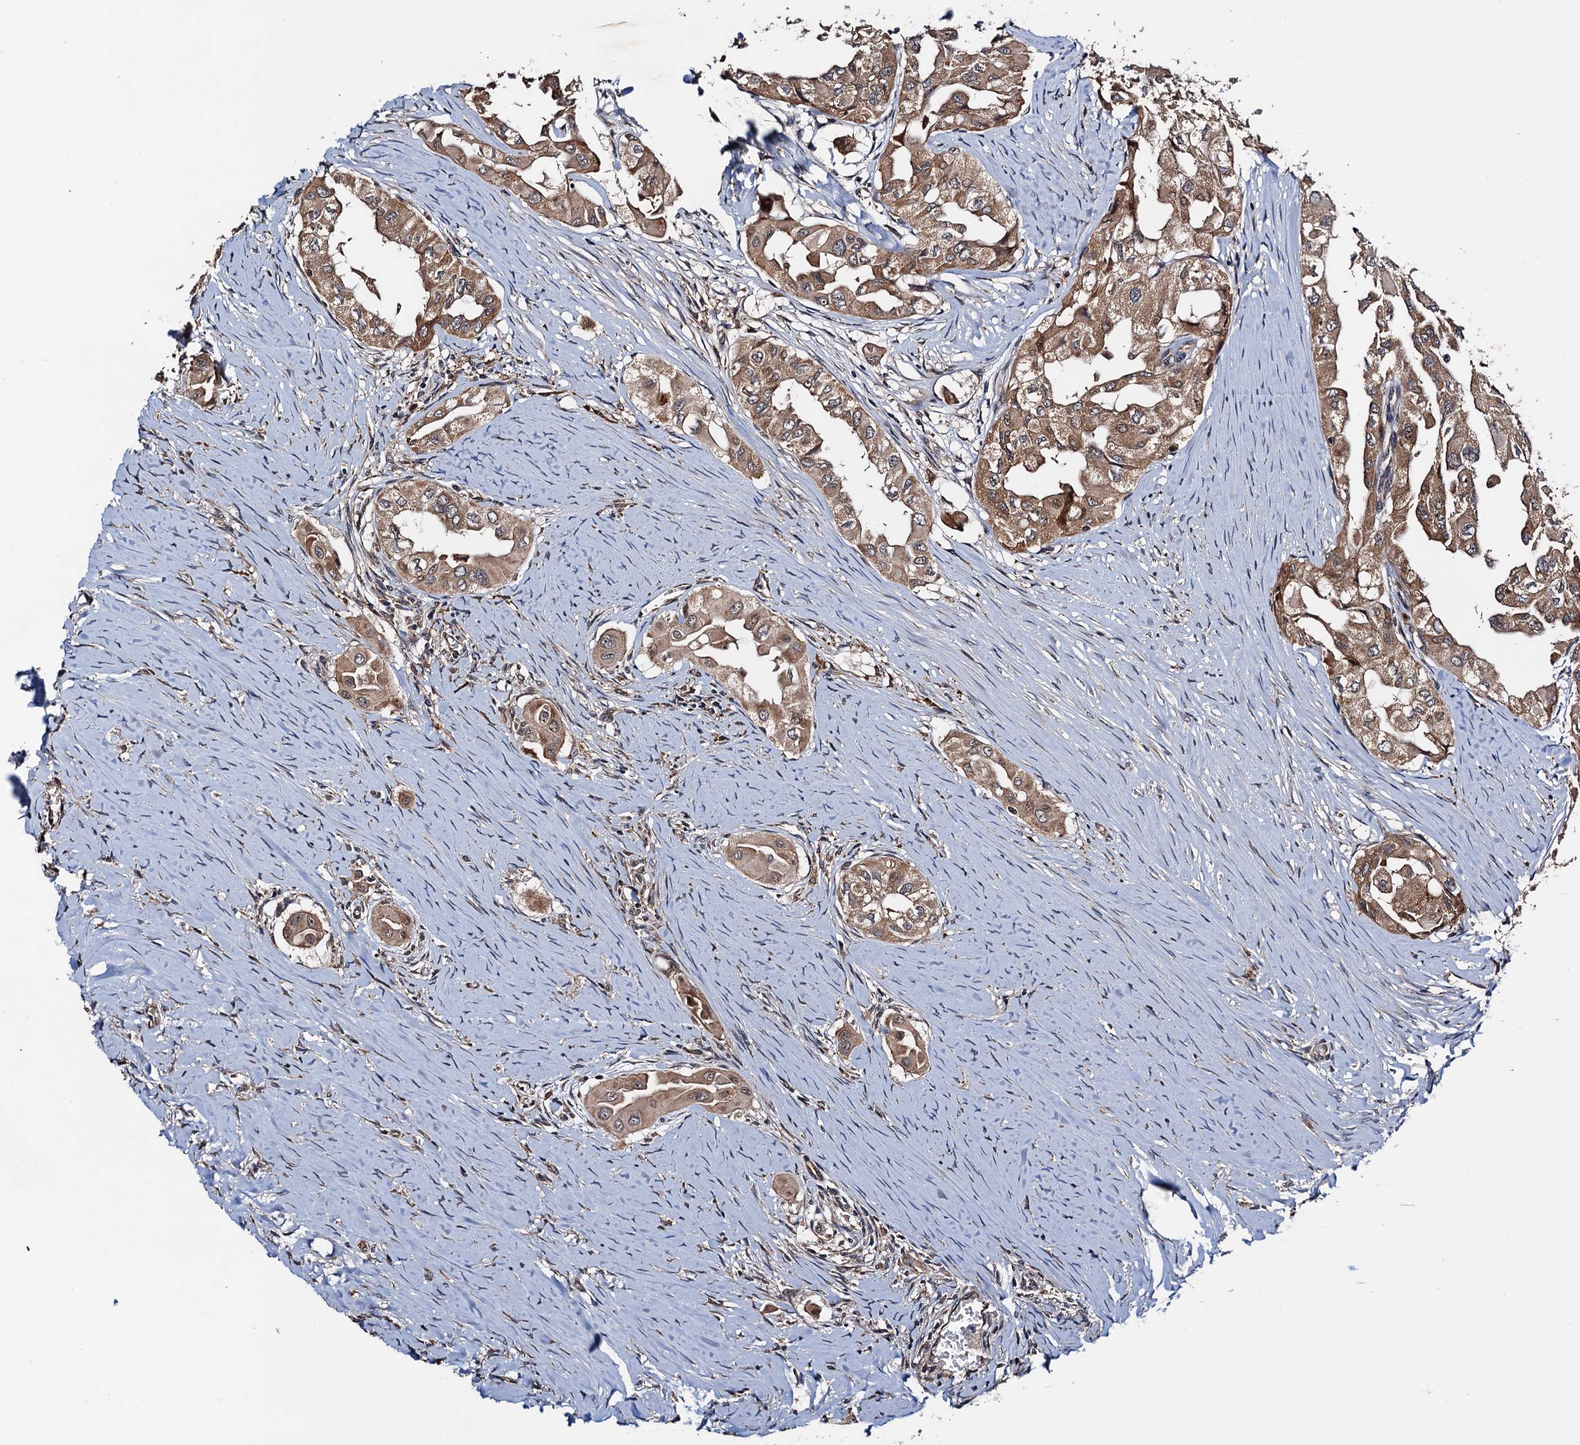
{"staining": {"intensity": "moderate", "quantity": ">75%", "location": "cytoplasmic/membranous"}, "tissue": "thyroid cancer", "cell_type": "Tumor cells", "image_type": "cancer", "snomed": [{"axis": "morphology", "description": "Papillary adenocarcinoma, NOS"}, {"axis": "topography", "description": "Thyroid gland"}], "caption": "There is medium levels of moderate cytoplasmic/membranous expression in tumor cells of thyroid papillary adenocarcinoma, as demonstrated by immunohistochemical staining (brown color).", "gene": "NAA16", "patient": {"sex": "female", "age": 59}}